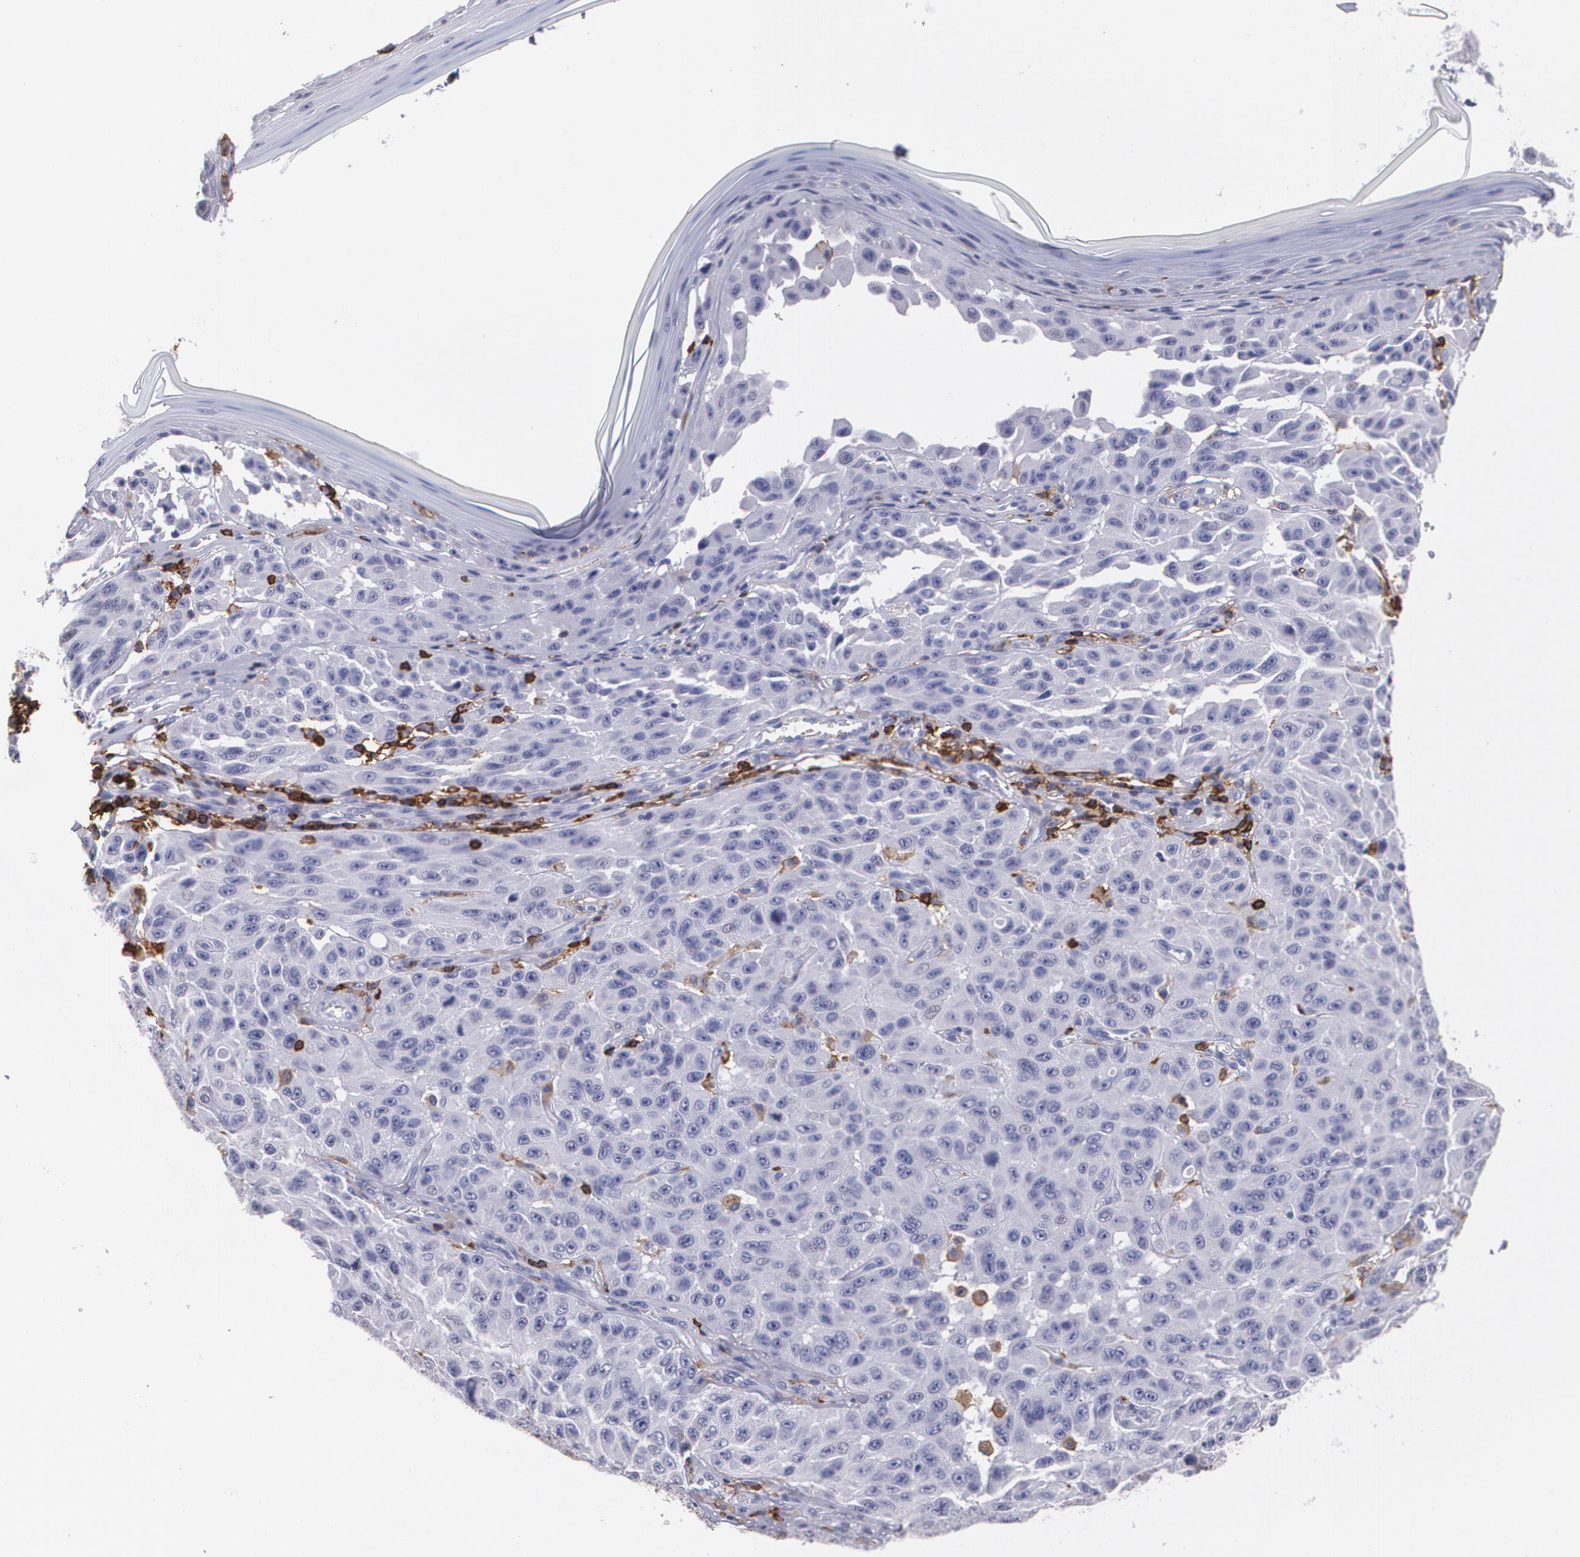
{"staining": {"intensity": "negative", "quantity": "none", "location": "none"}, "tissue": "melanoma", "cell_type": "Tumor cells", "image_type": "cancer", "snomed": [{"axis": "morphology", "description": "Malignant melanoma, NOS"}, {"axis": "topography", "description": "Skin"}], "caption": "Malignant melanoma stained for a protein using immunohistochemistry reveals no positivity tumor cells.", "gene": "PTPRC", "patient": {"sex": "male", "age": 30}}